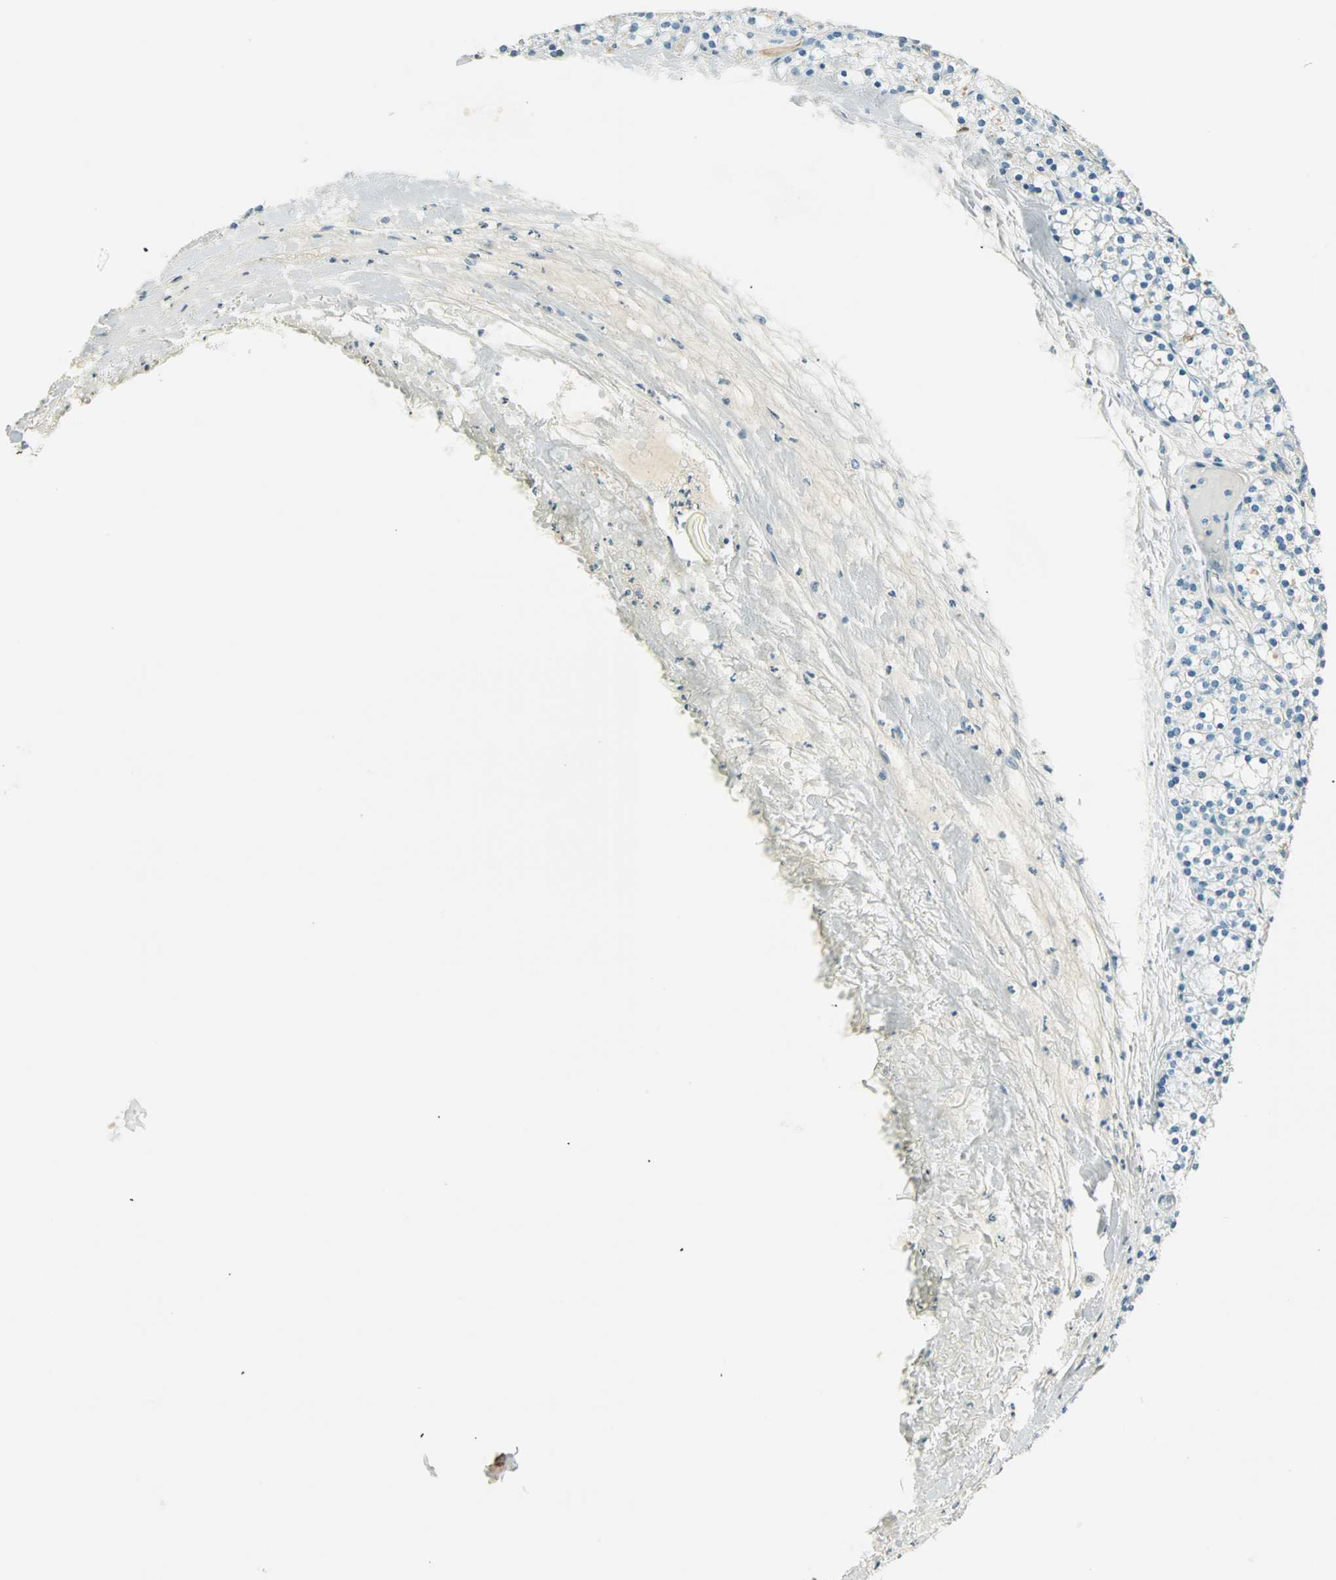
{"staining": {"intensity": "negative", "quantity": "none", "location": "none"}, "tissue": "parathyroid gland", "cell_type": "Glandular cells", "image_type": "normal", "snomed": [{"axis": "morphology", "description": "Normal tissue, NOS"}, {"axis": "topography", "description": "Parathyroid gland"}], "caption": "The image exhibits no staining of glandular cells in normal parathyroid gland.", "gene": "S100A1", "patient": {"sex": "female", "age": 63}}